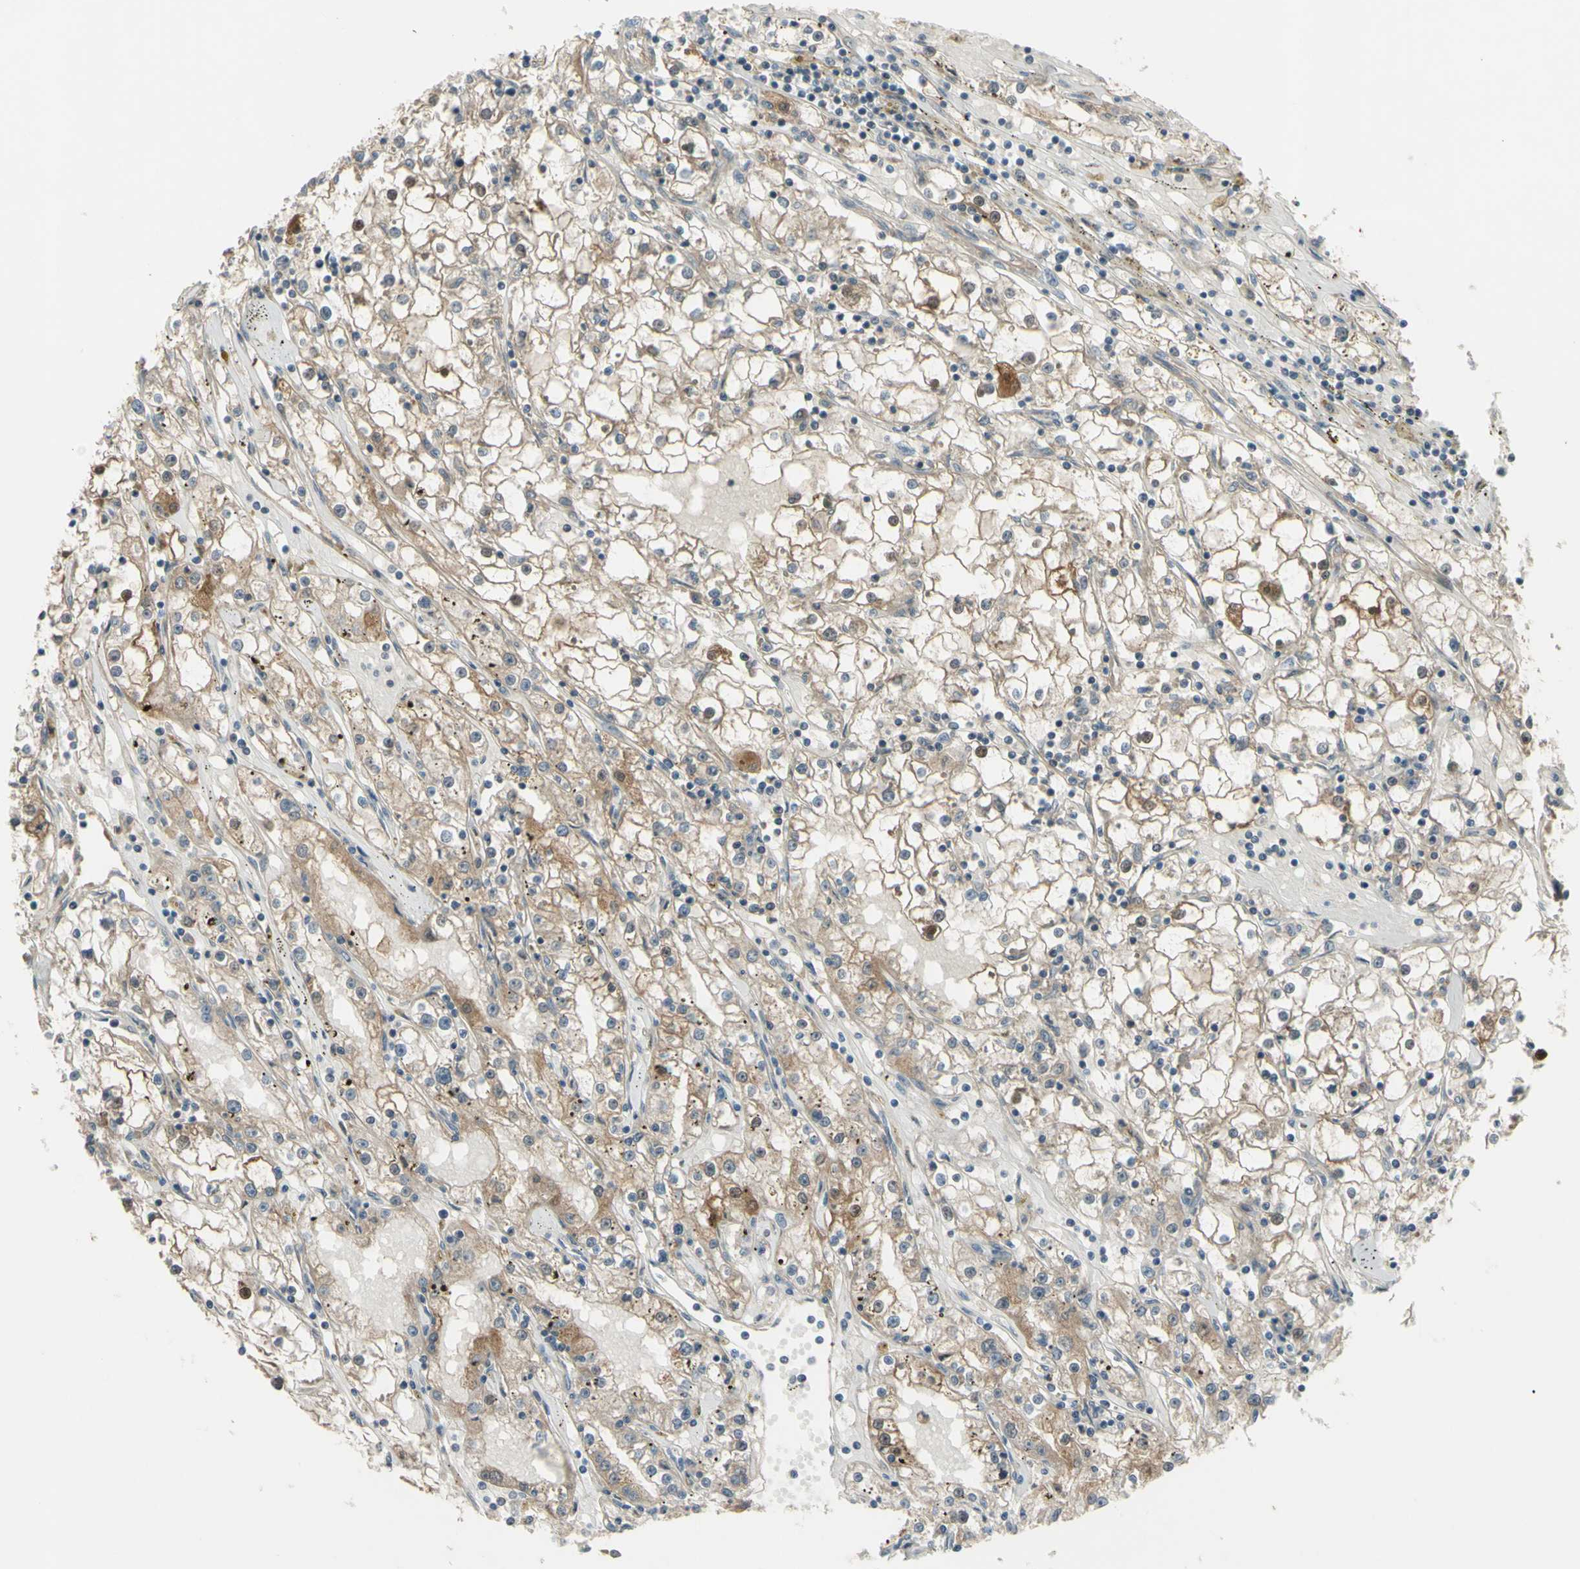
{"staining": {"intensity": "weak", "quantity": ">75%", "location": "cytoplasmic/membranous"}, "tissue": "renal cancer", "cell_type": "Tumor cells", "image_type": "cancer", "snomed": [{"axis": "morphology", "description": "Adenocarcinoma, NOS"}, {"axis": "topography", "description": "Kidney"}], "caption": "Immunohistochemistry (DAB) staining of renal cancer reveals weak cytoplasmic/membranous protein positivity in approximately >75% of tumor cells. (IHC, brightfield microscopy, high magnification).", "gene": "FLII", "patient": {"sex": "male", "age": 56}}